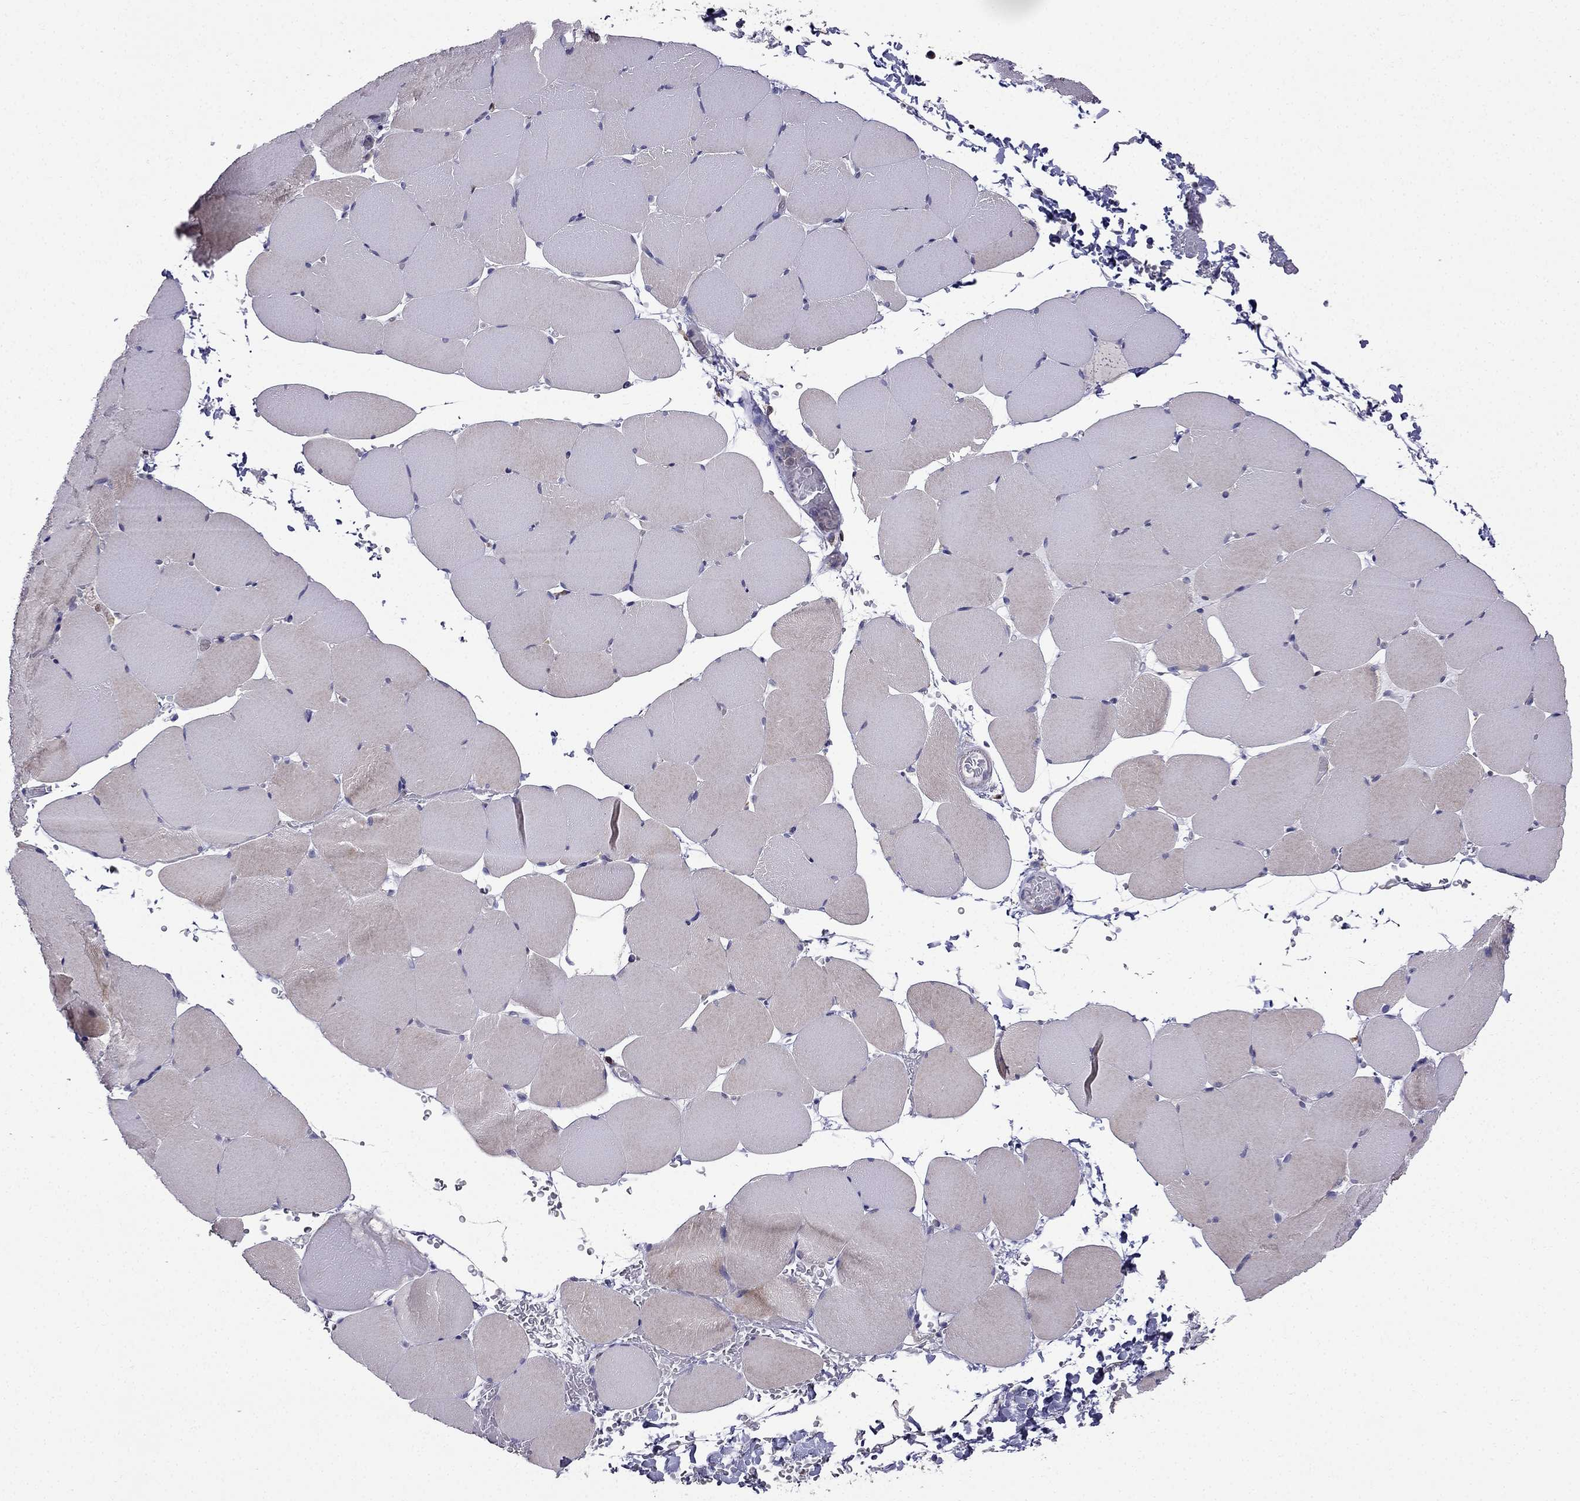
{"staining": {"intensity": "negative", "quantity": "none", "location": "none"}, "tissue": "skeletal muscle", "cell_type": "Myocytes", "image_type": "normal", "snomed": [{"axis": "morphology", "description": "Normal tissue, NOS"}, {"axis": "topography", "description": "Skeletal muscle"}], "caption": "Immunohistochemistry of benign human skeletal muscle reveals no positivity in myocytes.", "gene": "AS3MT", "patient": {"sex": "female", "age": 37}}